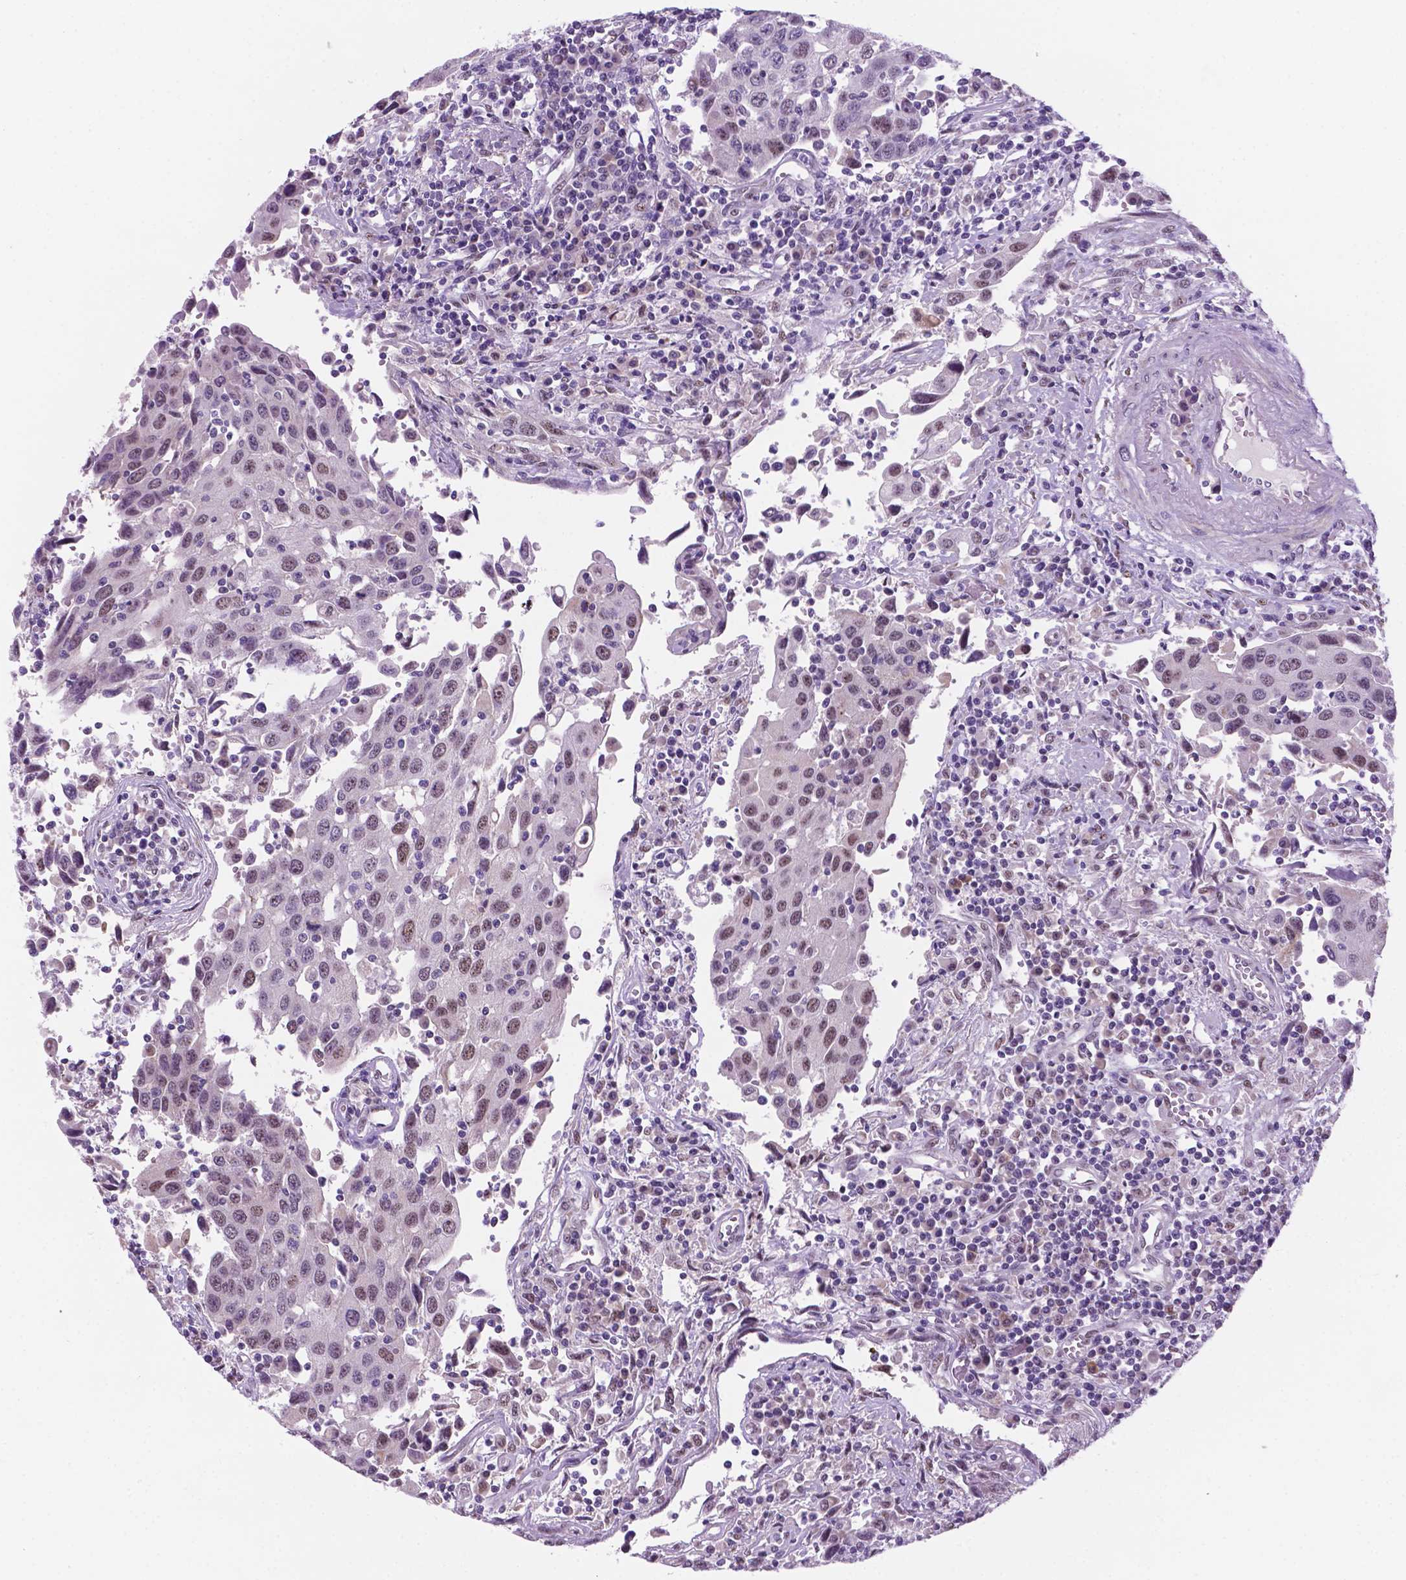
{"staining": {"intensity": "moderate", "quantity": "25%-75%", "location": "nuclear"}, "tissue": "urothelial cancer", "cell_type": "Tumor cells", "image_type": "cancer", "snomed": [{"axis": "morphology", "description": "Urothelial carcinoma, High grade"}, {"axis": "topography", "description": "Urinary bladder"}], "caption": "Urothelial cancer stained with IHC exhibits moderate nuclear staining in approximately 25%-75% of tumor cells.", "gene": "C18orf21", "patient": {"sex": "female", "age": 85}}